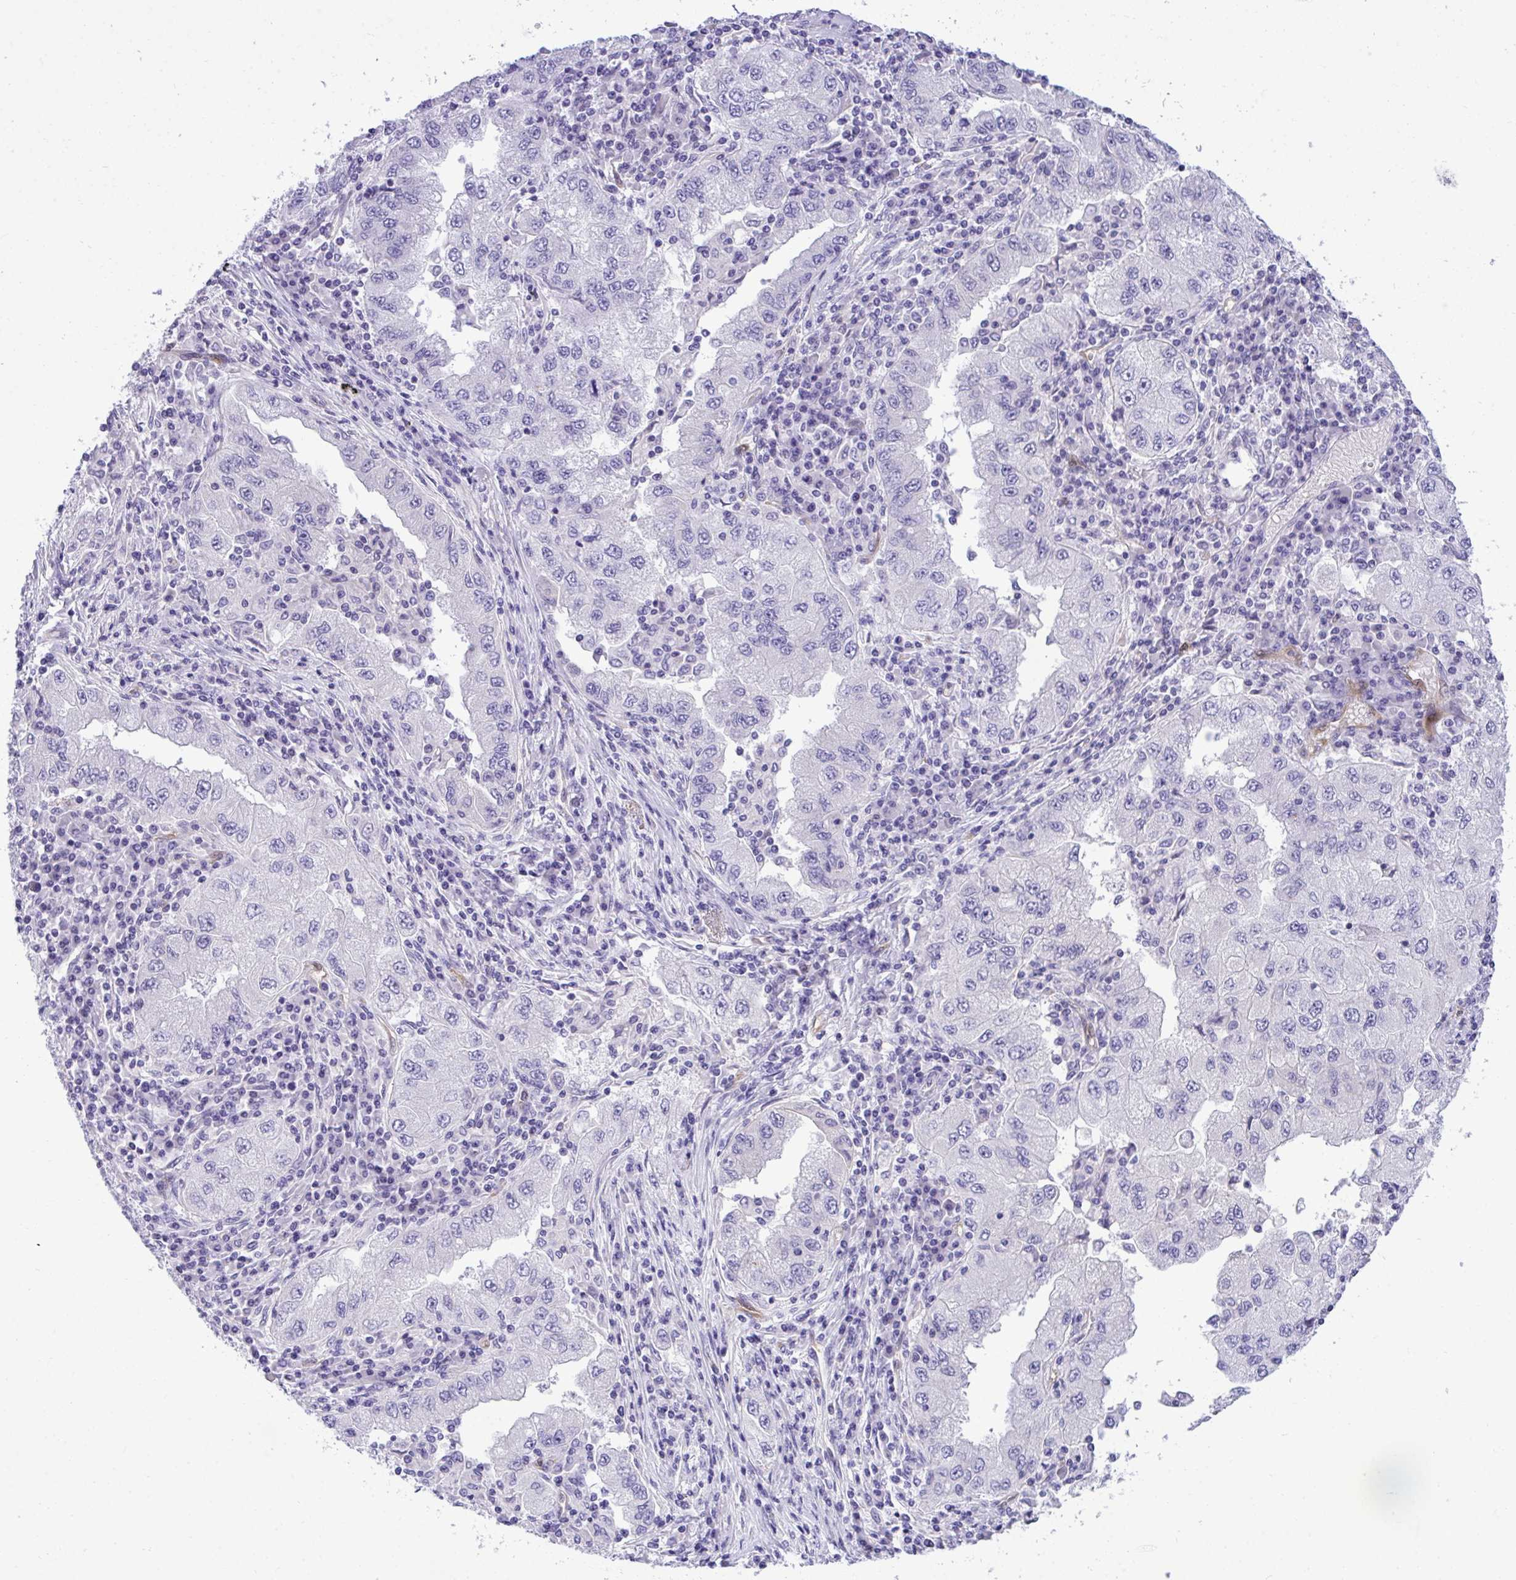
{"staining": {"intensity": "negative", "quantity": "none", "location": "none"}, "tissue": "lung cancer", "cell_type": "Tumor cells", "image_type": "cancer", "snomed": [{"axis": "morphology", "description": "Adenocarcinoma, NOS"}, {"axis": "morphology", "description": "Adenocarcinoma primary or metastatic"}, {"axis": "topography", "description": "Lung"}], "caption": "Immunohistochemistry of human lung cancer (adenocarcinoma primary or metastatic) exhibits no staining in tumor cells. (DAB (3,3'-diaminobenzidine) immunohistochemistry visualized using brightfield microscopy, high magnification).", "gene": "PGM2L1", "patient": {"sex": "male", "age": 74}}